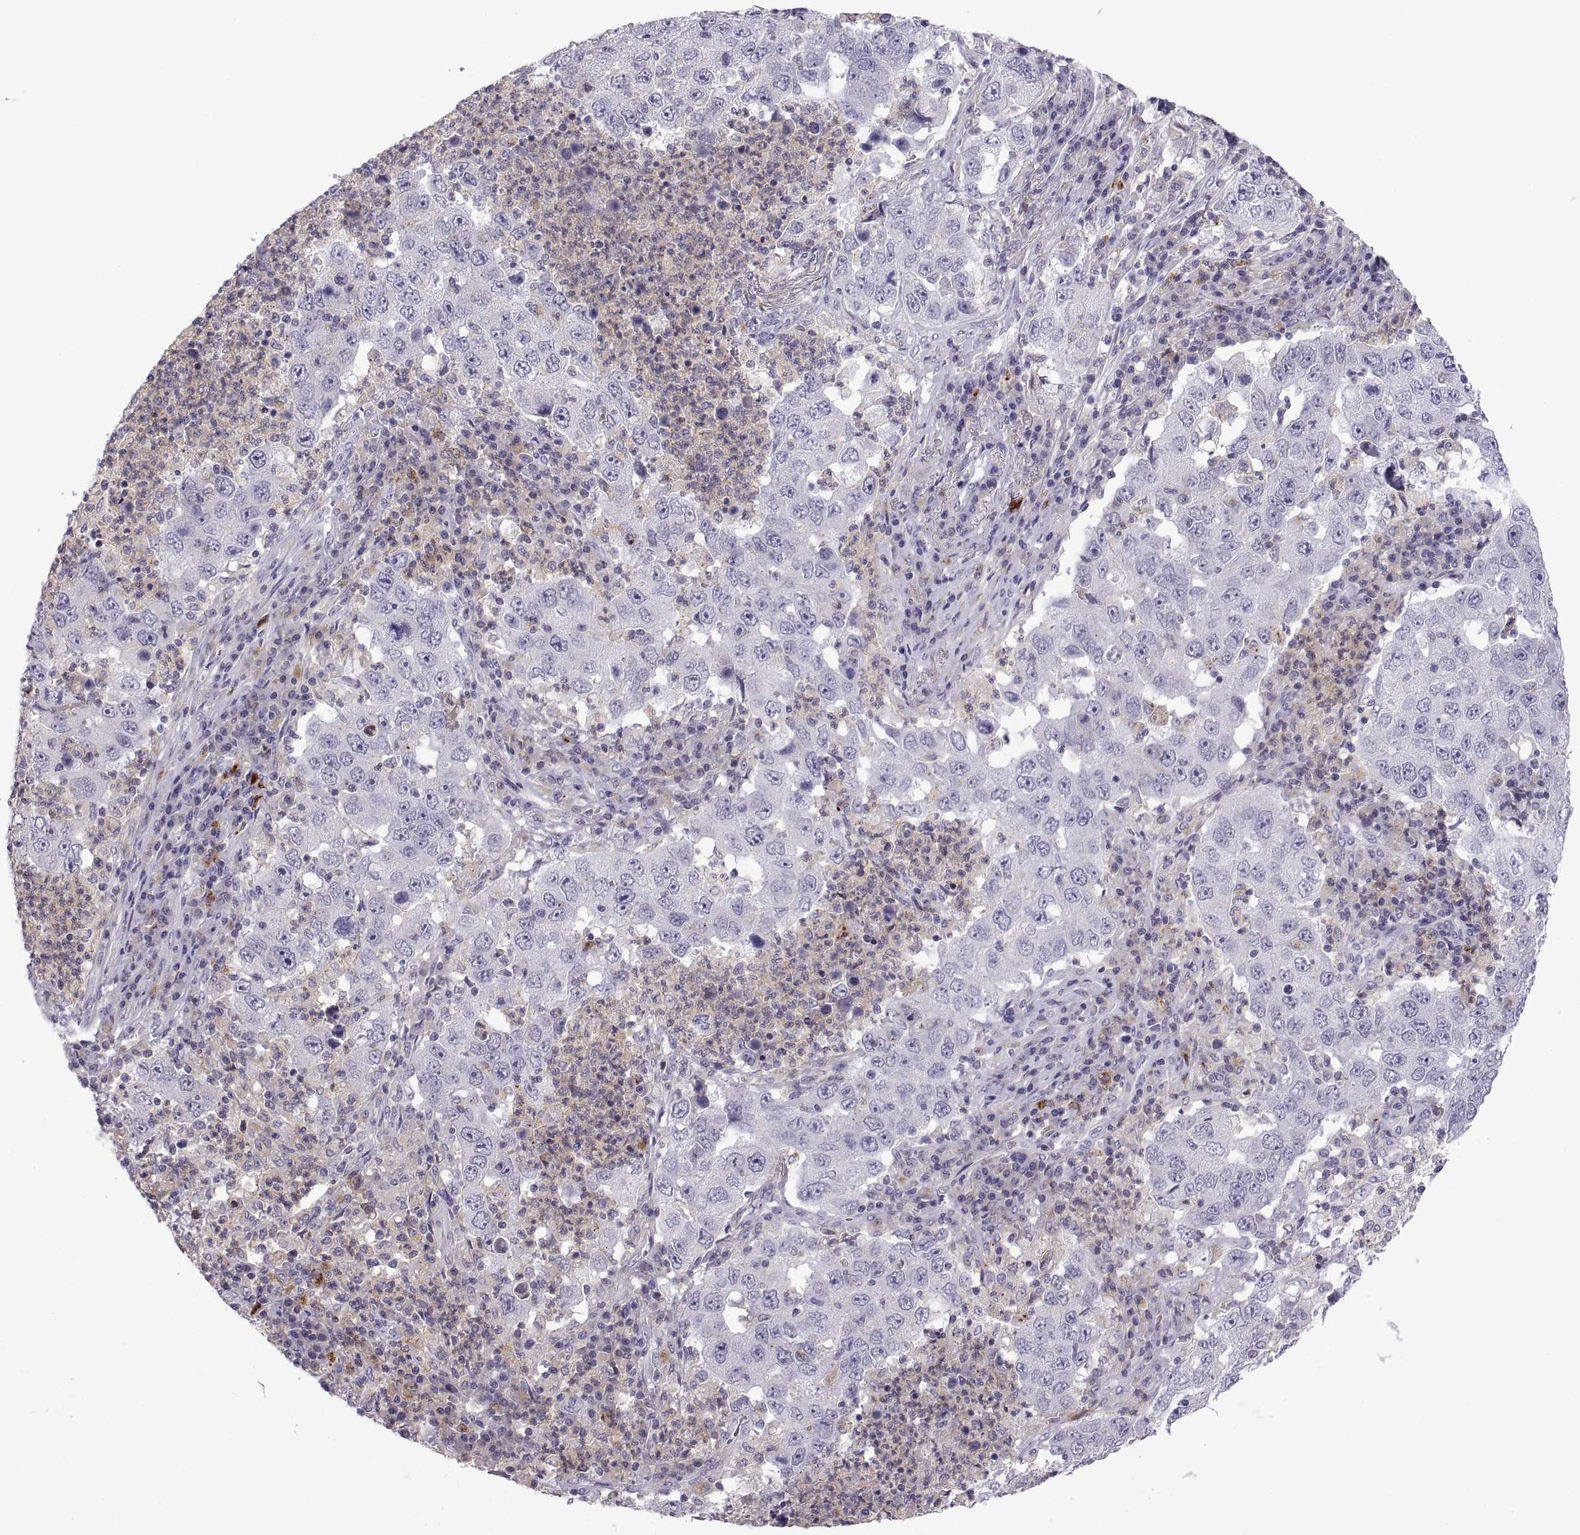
{"staining": {"intensity": "negative", "quantity": "none", "location": "none"}, "tissue": "lung cancer", "cell_type": "Tumor cells", "image_type": "cancer", "snomed": [{"axis": "morphology", "description": "Adenocarcinoma, NOS"}, {"axis": "topography", "description": "Lung"}], "caption": "A photomicrograph of lung cancer (adenocarcinoma) stained for a protein reveals no brown staining in tumor cells. (Immunohistochemistry (ihc), brightfield microscopy, high magnification).", "gene": "RGS19", "patient": {"sex": "male", "age": 73}}